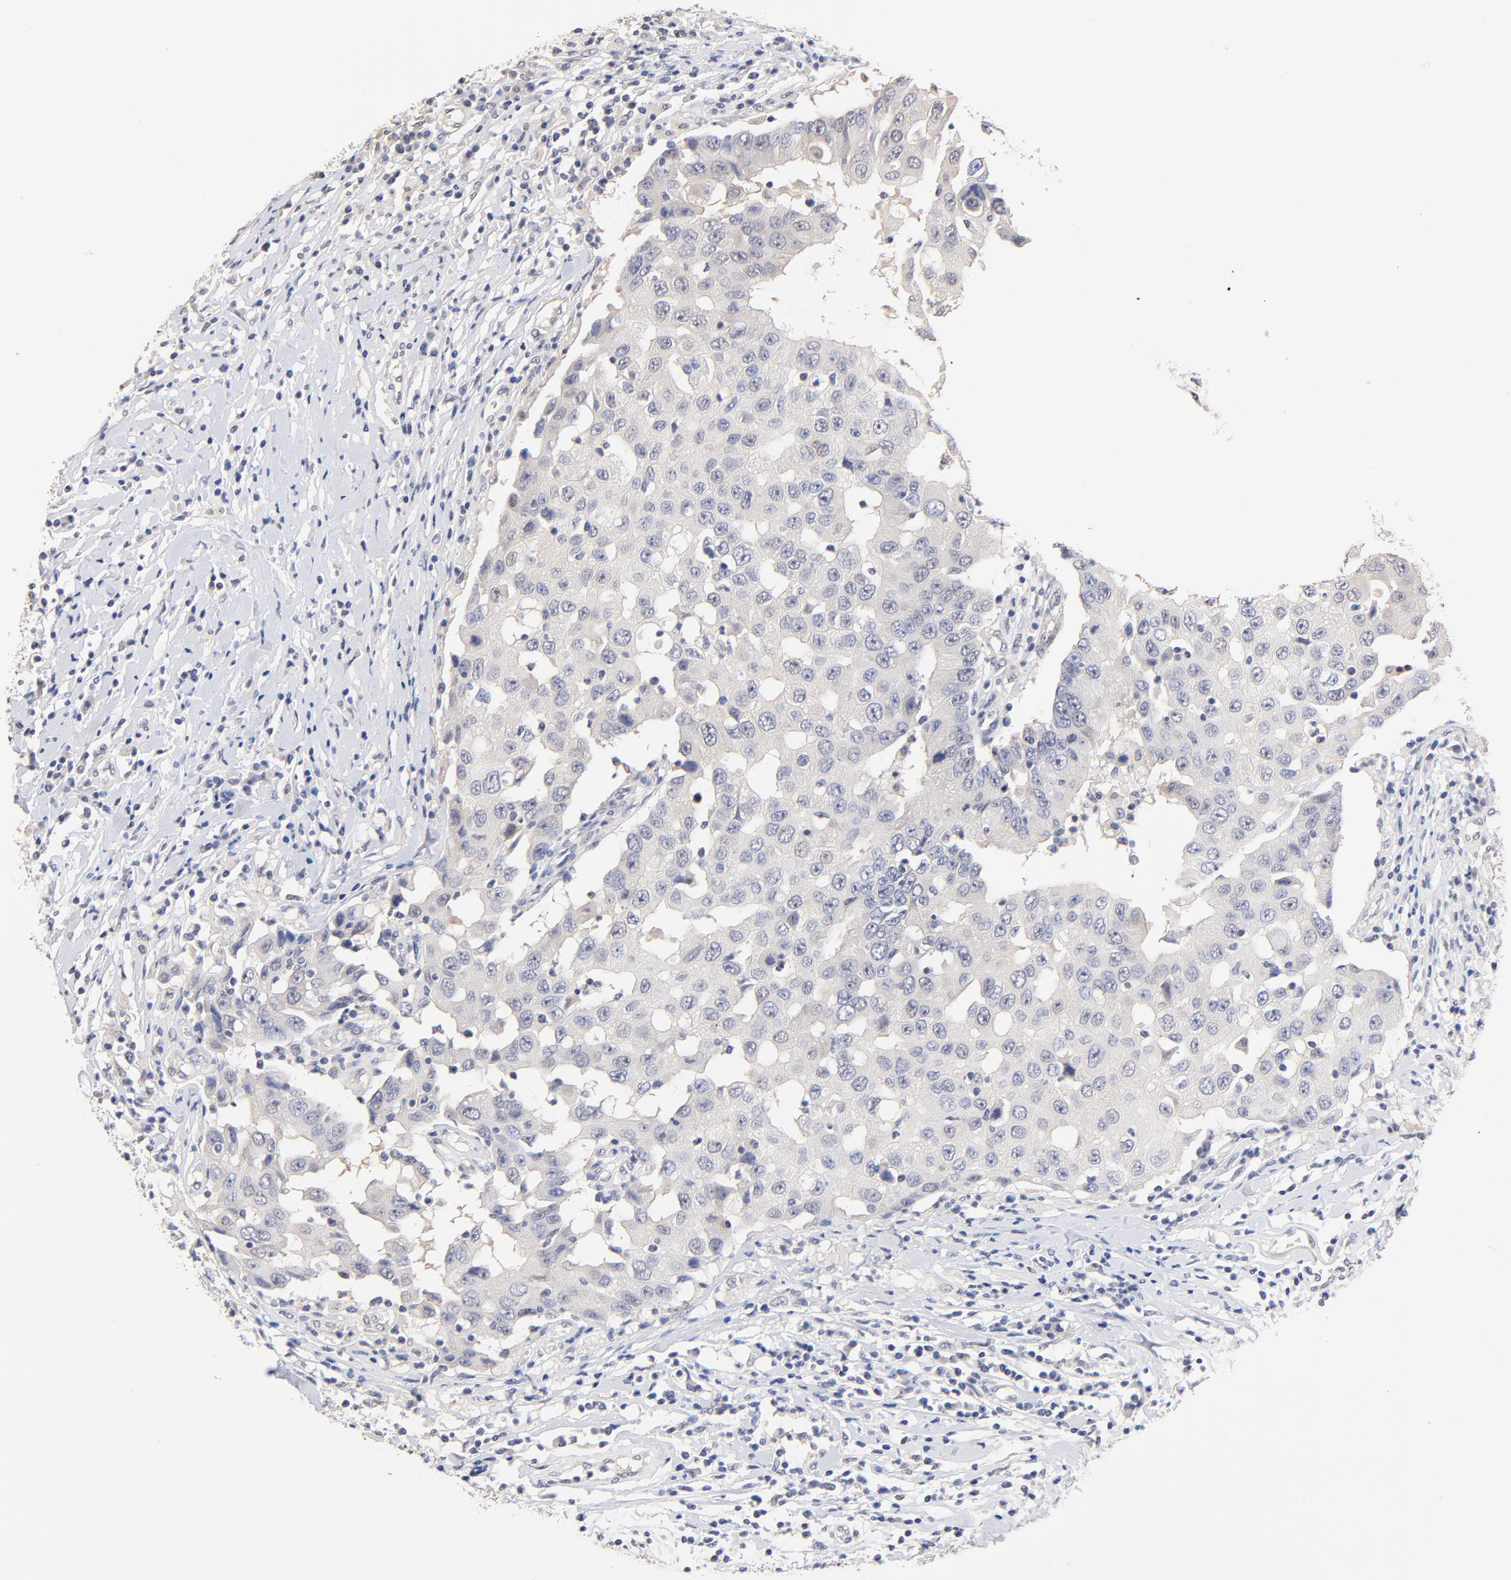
{"staining": {"intensity": "negative", "quantity": "none", "location": "none"}, "tissue": "breast cancer", "cell_type": "Tumor cells", "image_type": "cancer", "snomed": [{"axis": "morphology", "description": "Duct carcinoma"}, {"axis": "topography", "description": "Breast"}], "caption": "Immunohistochemistry (IHC) of human breast cancer (infiltrating ductal carcinoma) reveals no expression in tumor cells.", "gene": "RIBC2", "patient": {"sex": "female", "age": 27}}